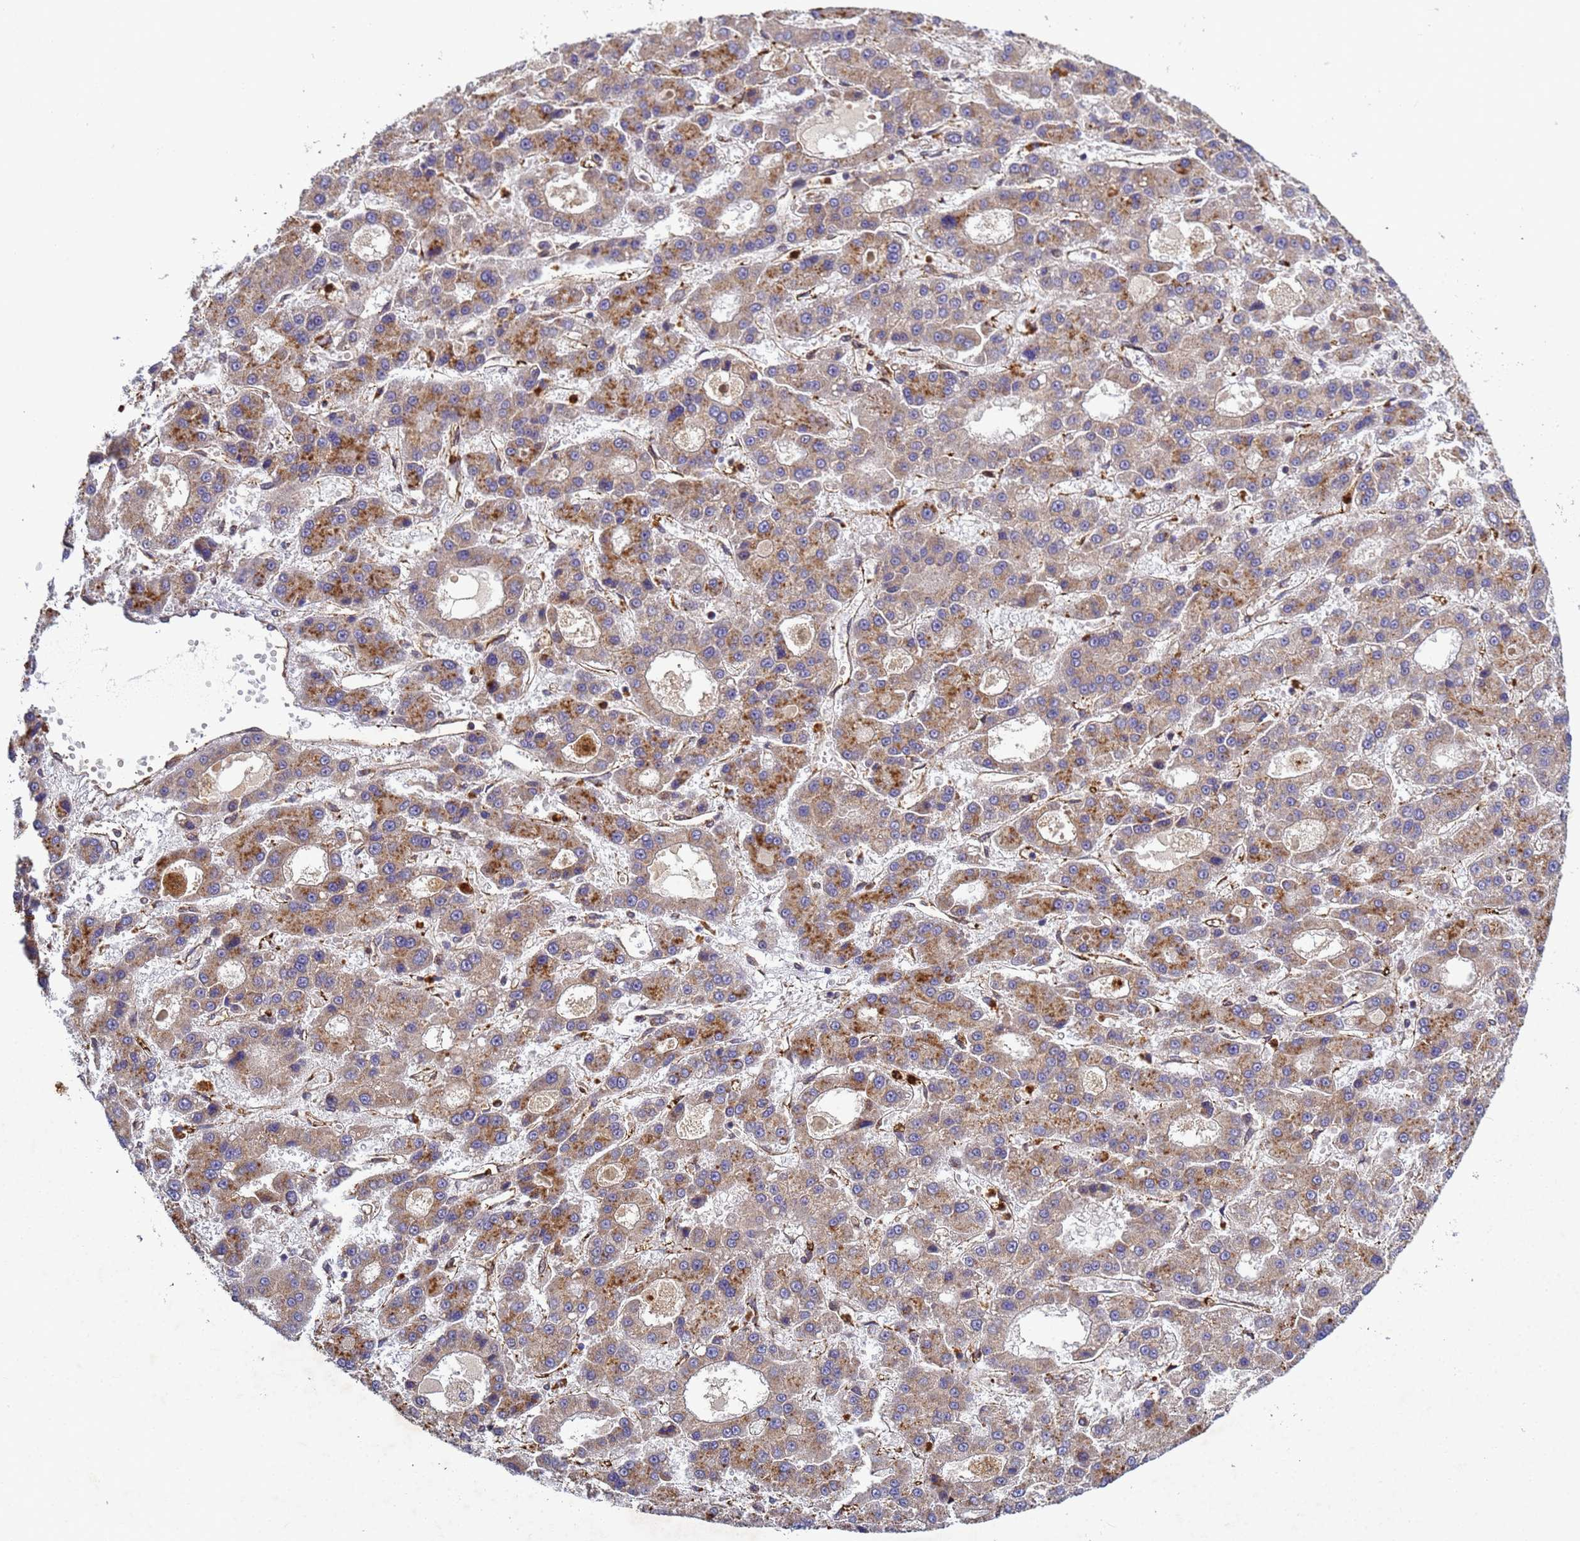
{"staining": {"intensity": "moderate", "quantity": ">75%", "location": "cytoplasmic/membranous"}, "tissue": "liver cancer", "cell_type": "Tumor cells", "image_type": "cancer", "snomed": [{"axis": "morphology", "description": "Carcinoma, Hepatocellular, NOS"}, {"axis": "topography", "description": "Liver"}], "caption": "A photomicrograph of liver hepatocellular carcinoma stained for a protein shows moderate cytoplasmic/membranous brown staining in tumor cells. The staining is performed using DAB (3,3'-diaminobenzidine) brown chromogen to label protein expression. The nuclei are counter-stained blue using hematoxylin.", "gene": "C8orf34", "patient": {"sex": "male", "age": 70}}